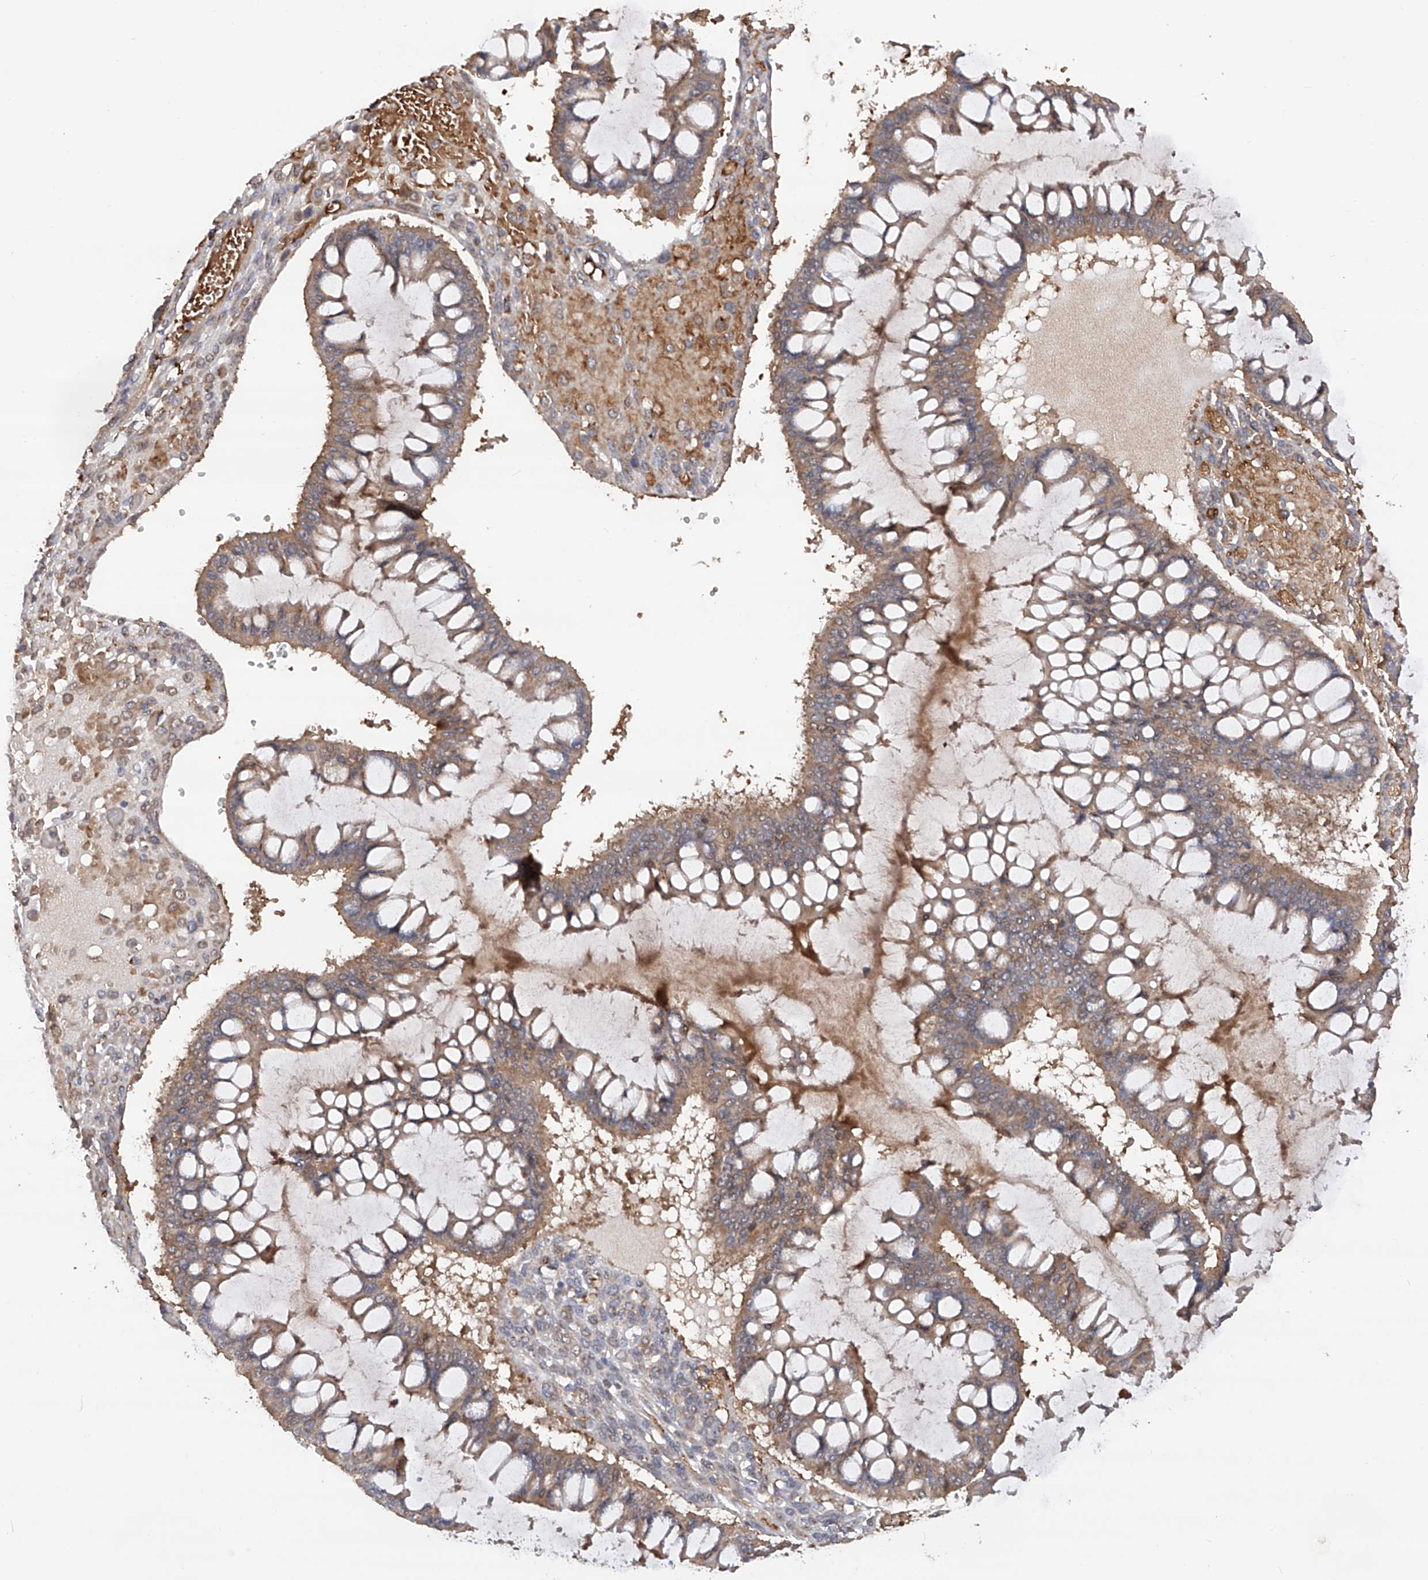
{"staining": {"intensity": "weak", "quantity": ">75%", "location": "cytoplasmic/membranous"}, "tissue": "ovarian cancer", "cell_type": "Tumor cells", "image_type": "cancer", "snomed": [{"axis": "morphology", "description": "Cystadenocarcinoma, mucinous, NOS"}, {"axis": "topography", "description": "Ovary"}], "caption": "Human ovarian cancer (mucinous cystadenocarcinoma) stained with a brown dye demonstrates weak cytoplasmic/membranous positive staining in approximately >75% of tumor cells.", "gene": "EDN1", "patient": {"sex": "female", "age": 73}}